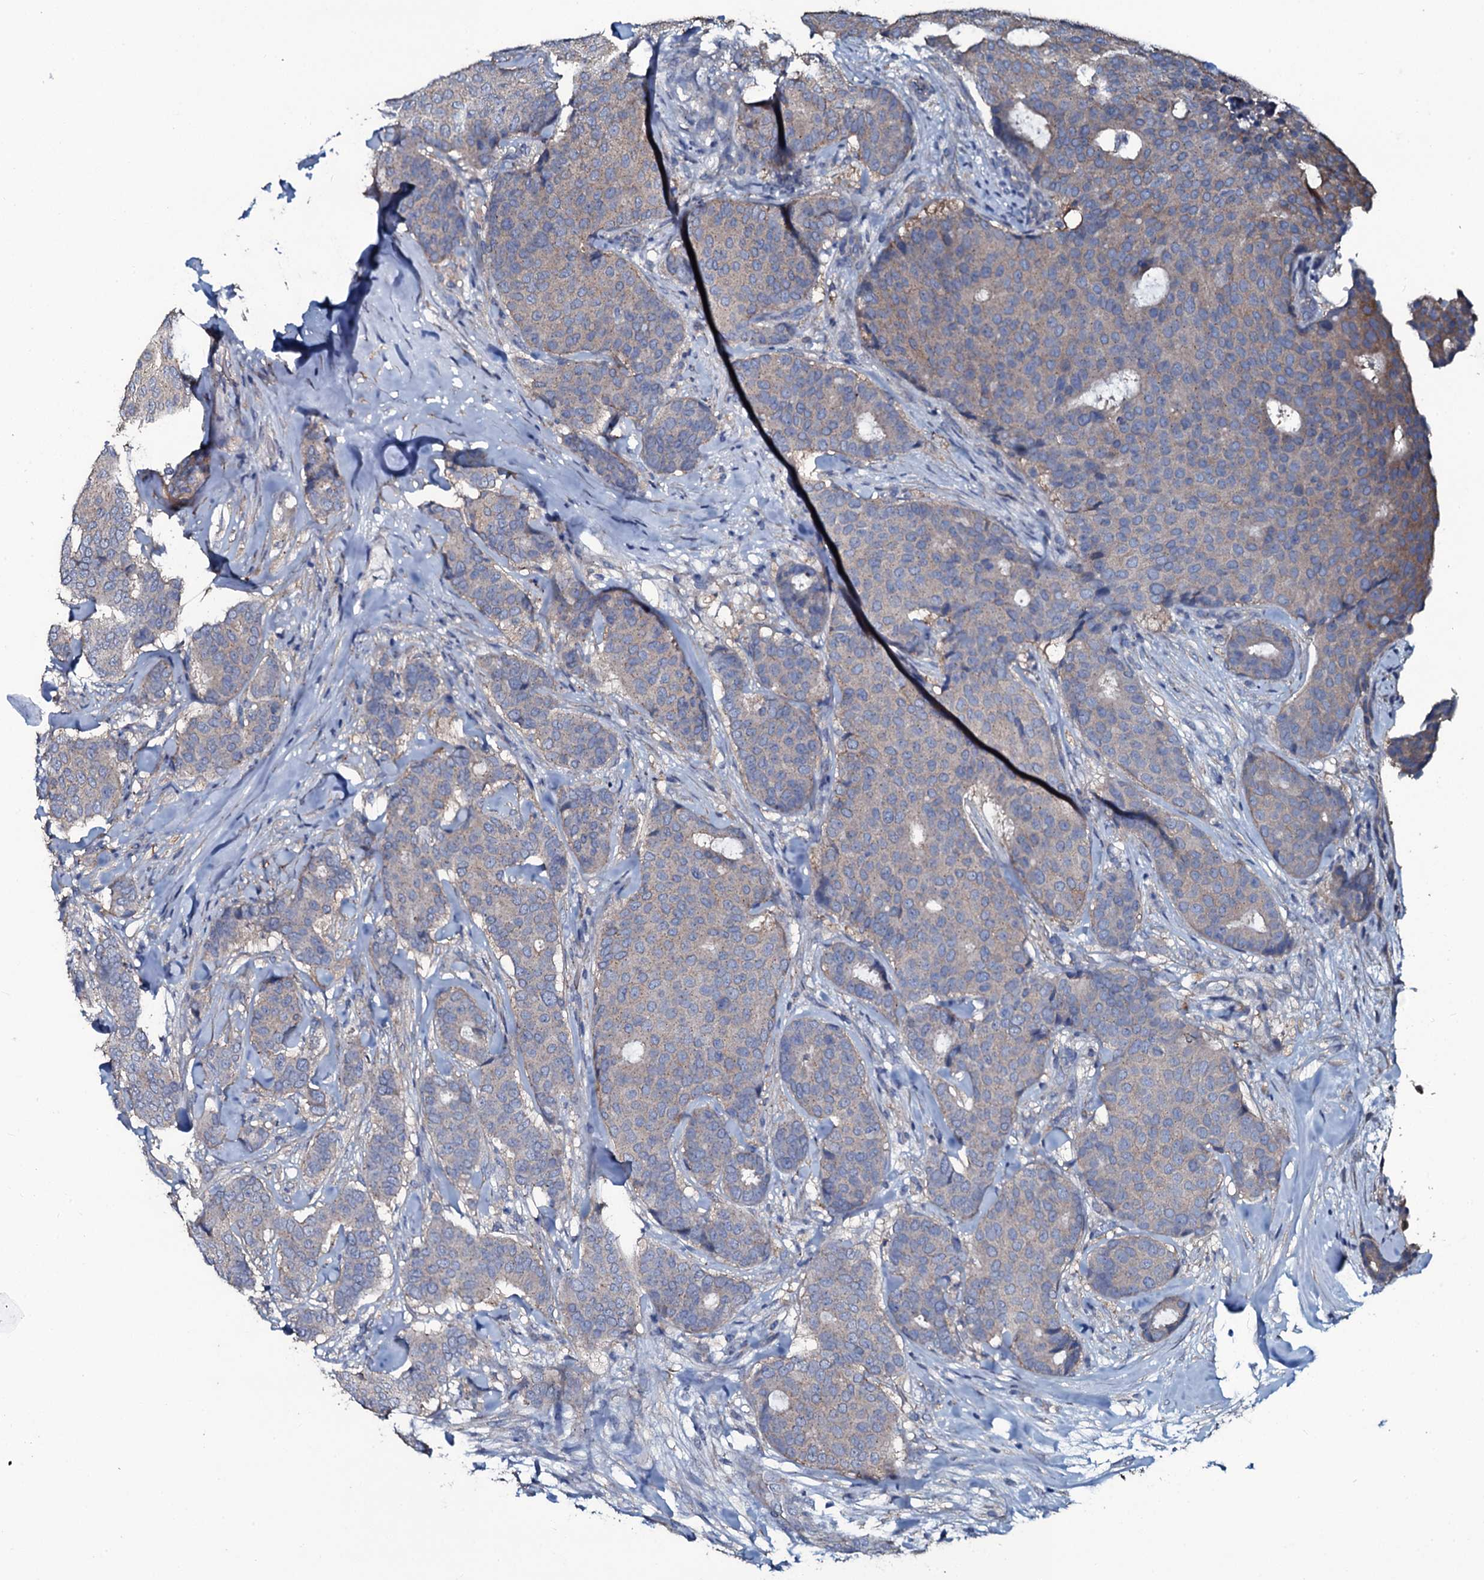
{"staining": {"intensity": "weak", "quantity": "25%-75%", "location": "cytoplasmic/membranous"}, "tissue": "breast cancer", "cell_type": "Tumor cells", "image_type": "cancer", "snomed": [{"axis": "morphology", "description": "Duct carcinoma"}, {"axis": "topography", "description": "Breast"}], "caption": "Immunohistochemistry (IHC) of human breast cancer (infiltrating ductal carcinoma) demonstrates low levels of weak cytoplasmic/membranous expression in about 25%-75% of tumor cells. (DAB = brown stain, brightfield microscopy at high magnification).", "gene": "USPL1", "patient": {"sex": "female", "age": 75}}